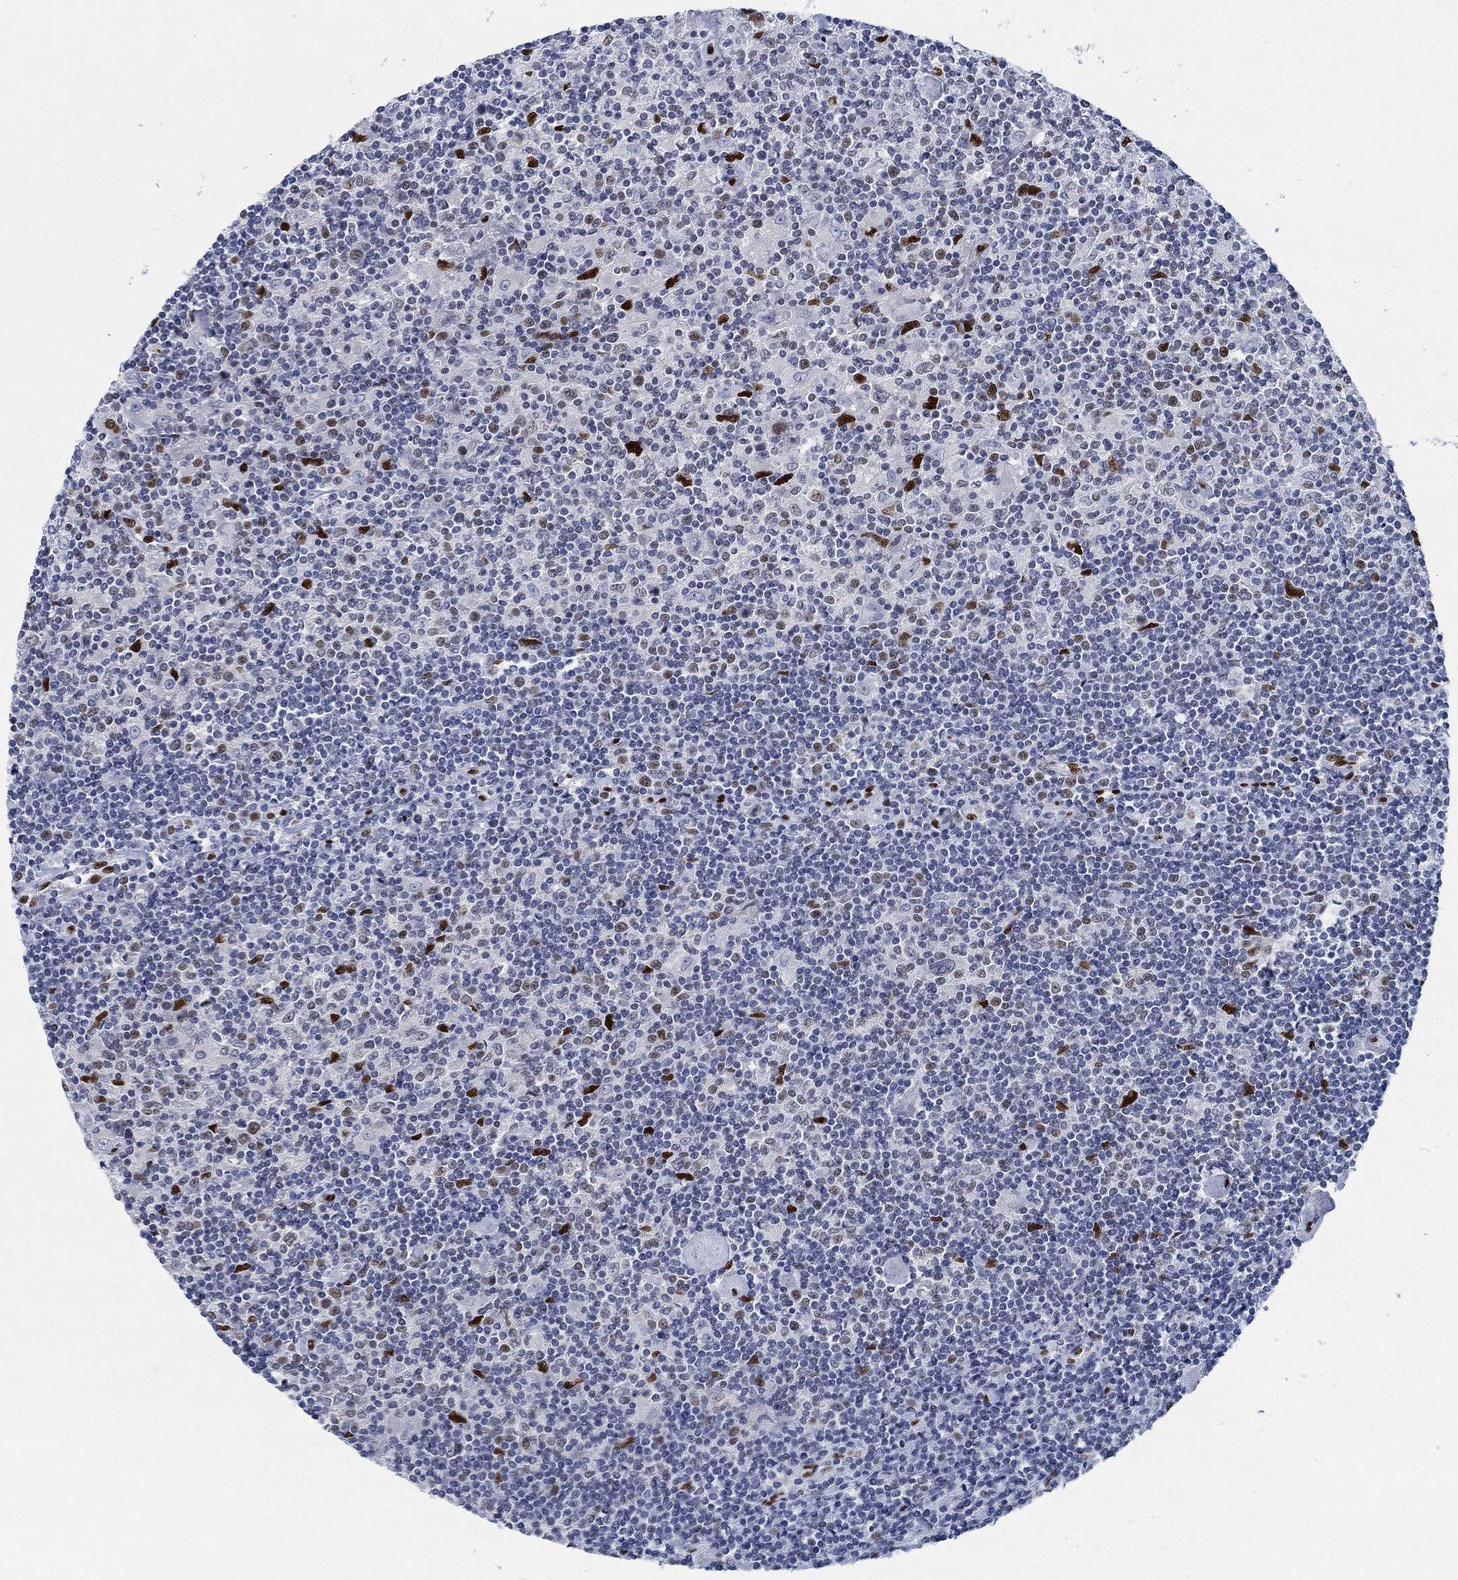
{"staining": {"intensity": "negative", "quantity": "none", "location": "none"}, "tissue": "lymphoma", "cell_type": "Tumor cells", "image_type": "cancer", "snomed": [{"axis": "morphology", "description": "Hodgkin's disease, NOS"}, {"axis": "topography", "description": "Lymph node"}], "caption": "Photomicrograph shows no significant protein expression in tumor cells of lymphoma.", "gene": "ZEB1", "patient": {"sex": "male", "age": 40}}